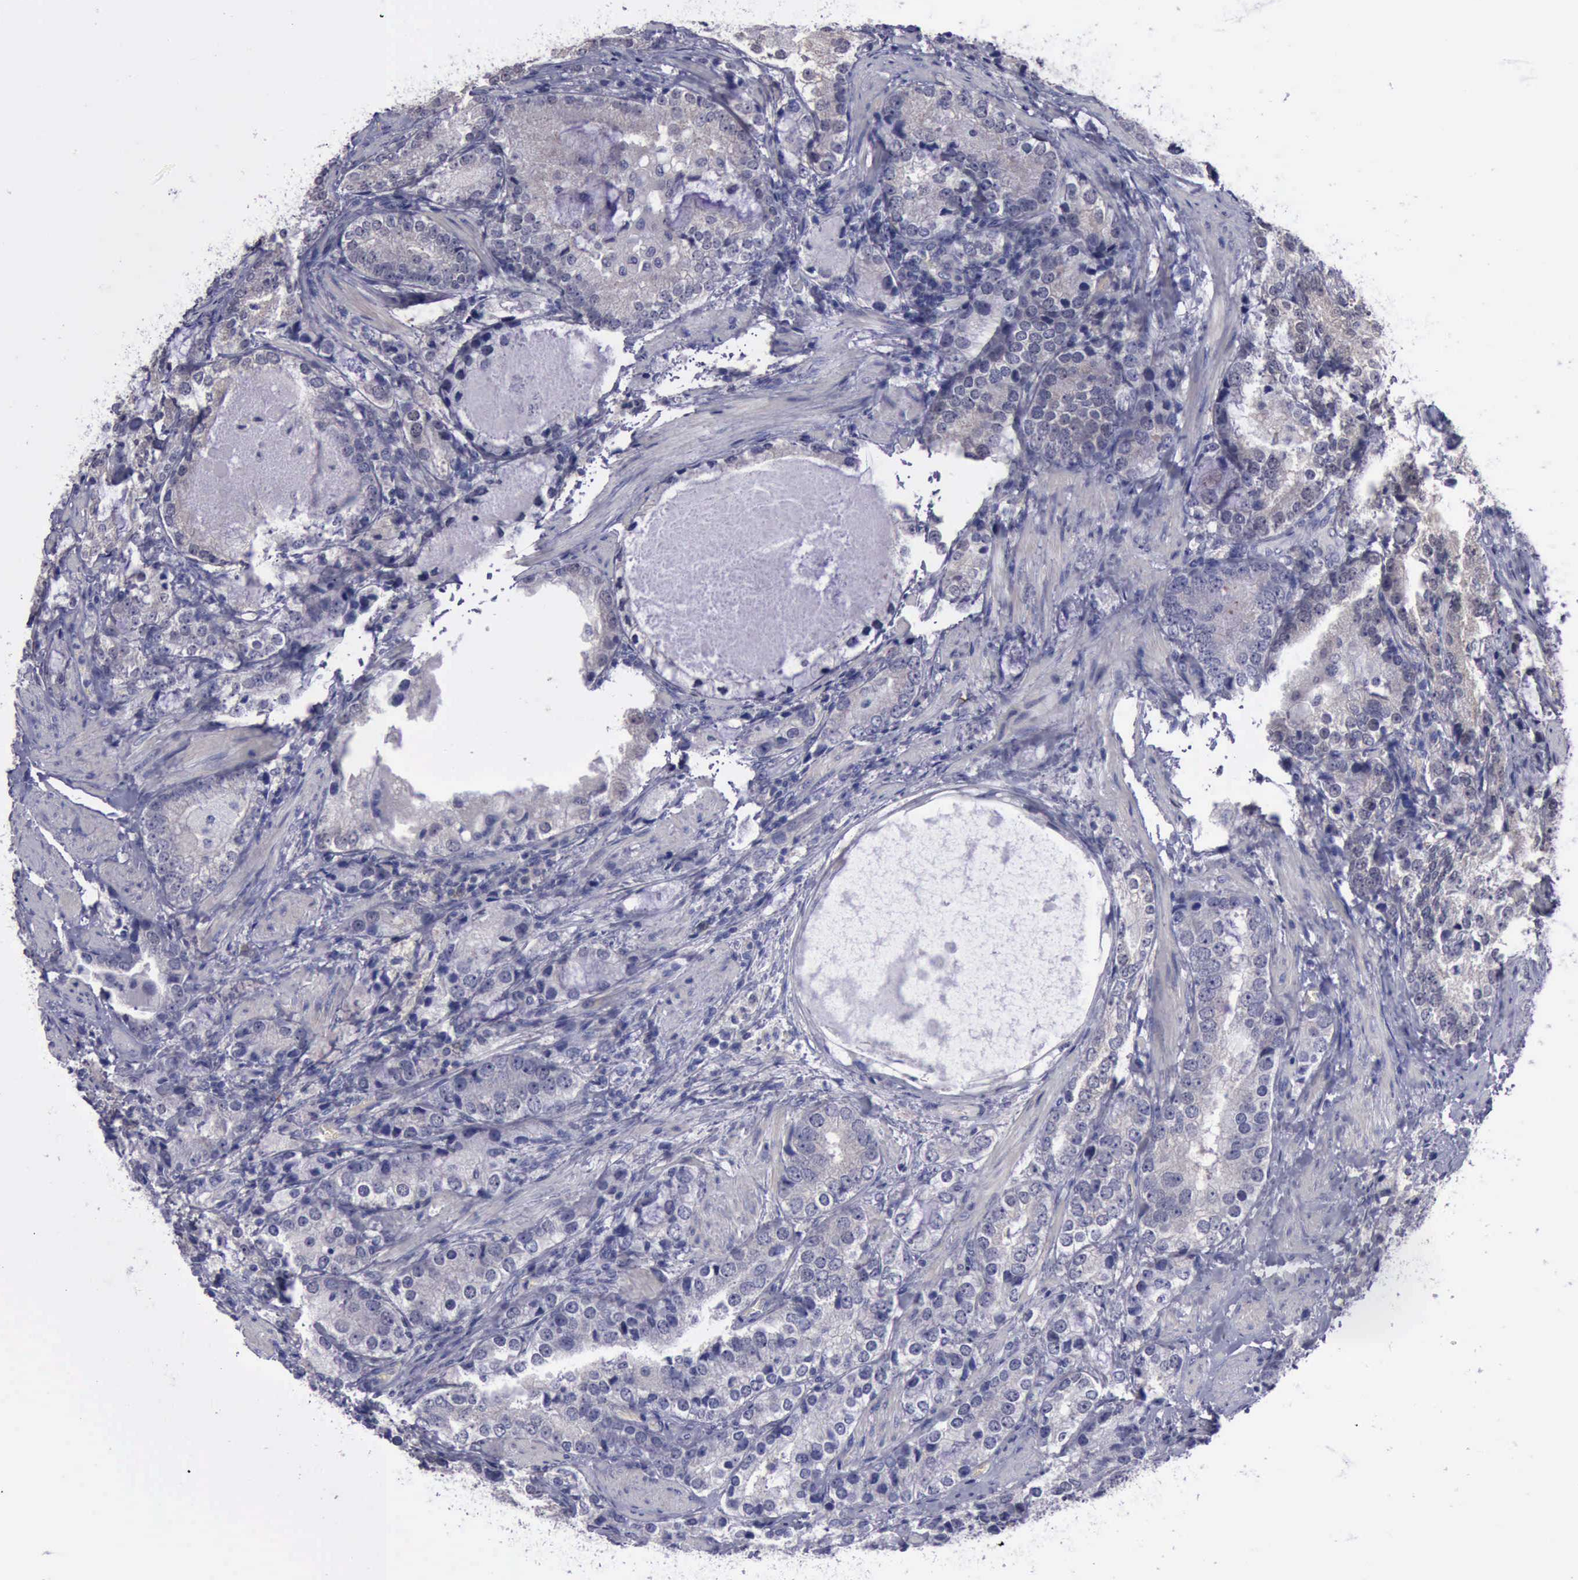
{"staining": {"intensity": "negative", "quantity": "none", "location": "none"}, "tissue": "prostate cancer", "cell_type": "Tumor cells", "image_type": "cancer", "snomed": [{"axis": "morphology", "description": "Adenocarcinoma, High grade"}, {"axis": "topography", "description": "Prostate"}], "caption": "Photomicrograph shows no protein staining in tumor cells of high-grade adenocarcinoma (prostate) tissue.", "gene": "CEP128", "patient": {"sex": "male", "age": 63}}